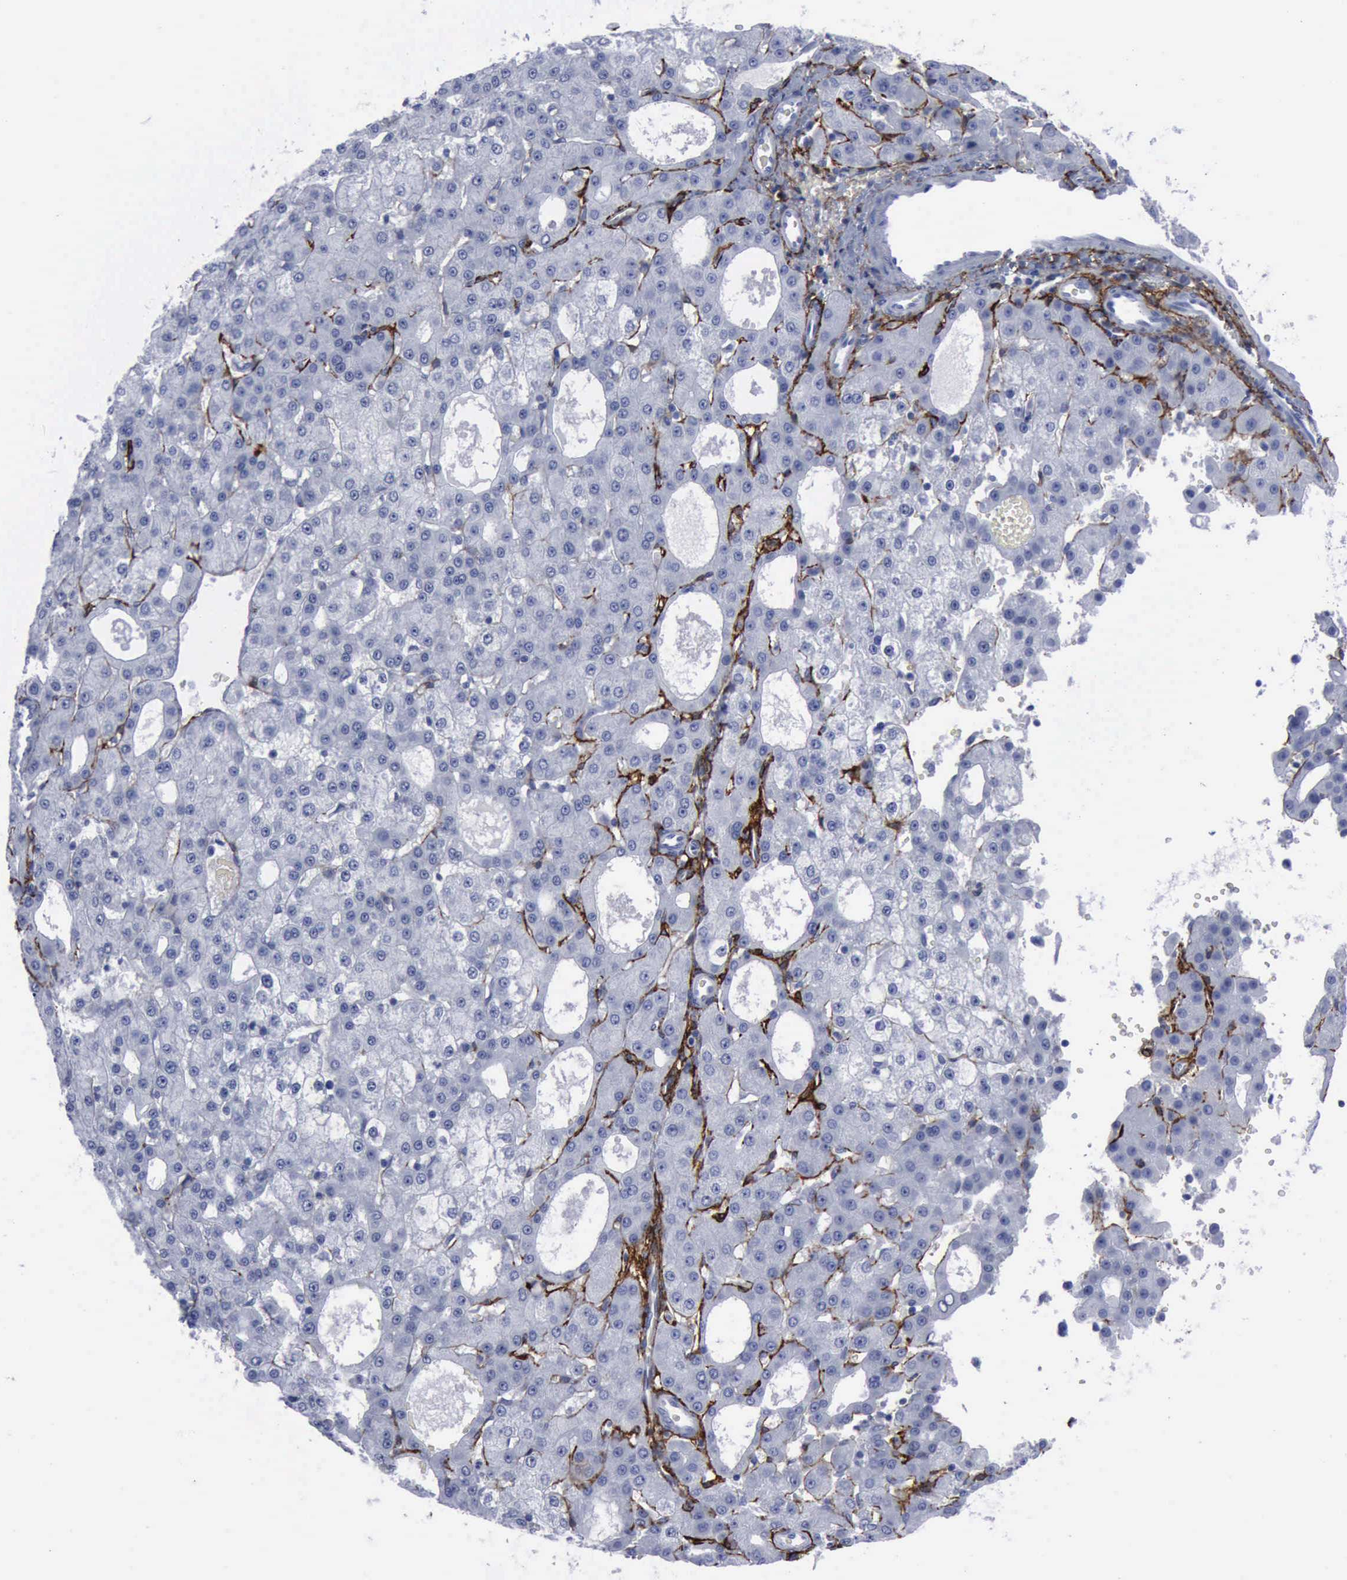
{"staining": {"intensity": "negative", "quantity": "none", "location": "none"}, "tissue": "liver cancer", "cell_type": "Tumor cells", "image_type": "cancer", "snomed": [{"axis": "morphology", "description": "Carcinoma, Hepatocellular, NOS"}, {"axis": "topography", "description": "Liver"}], "caption": "Immunohistochemistry (IHC) histopathology image of human liver cancer (hepatocellular carcinoma) stained for a protein (brown), which demonstrates no staining in tumor cells.", "gene": "NGFR", "patient": {"sex": "male", "age": 47}}